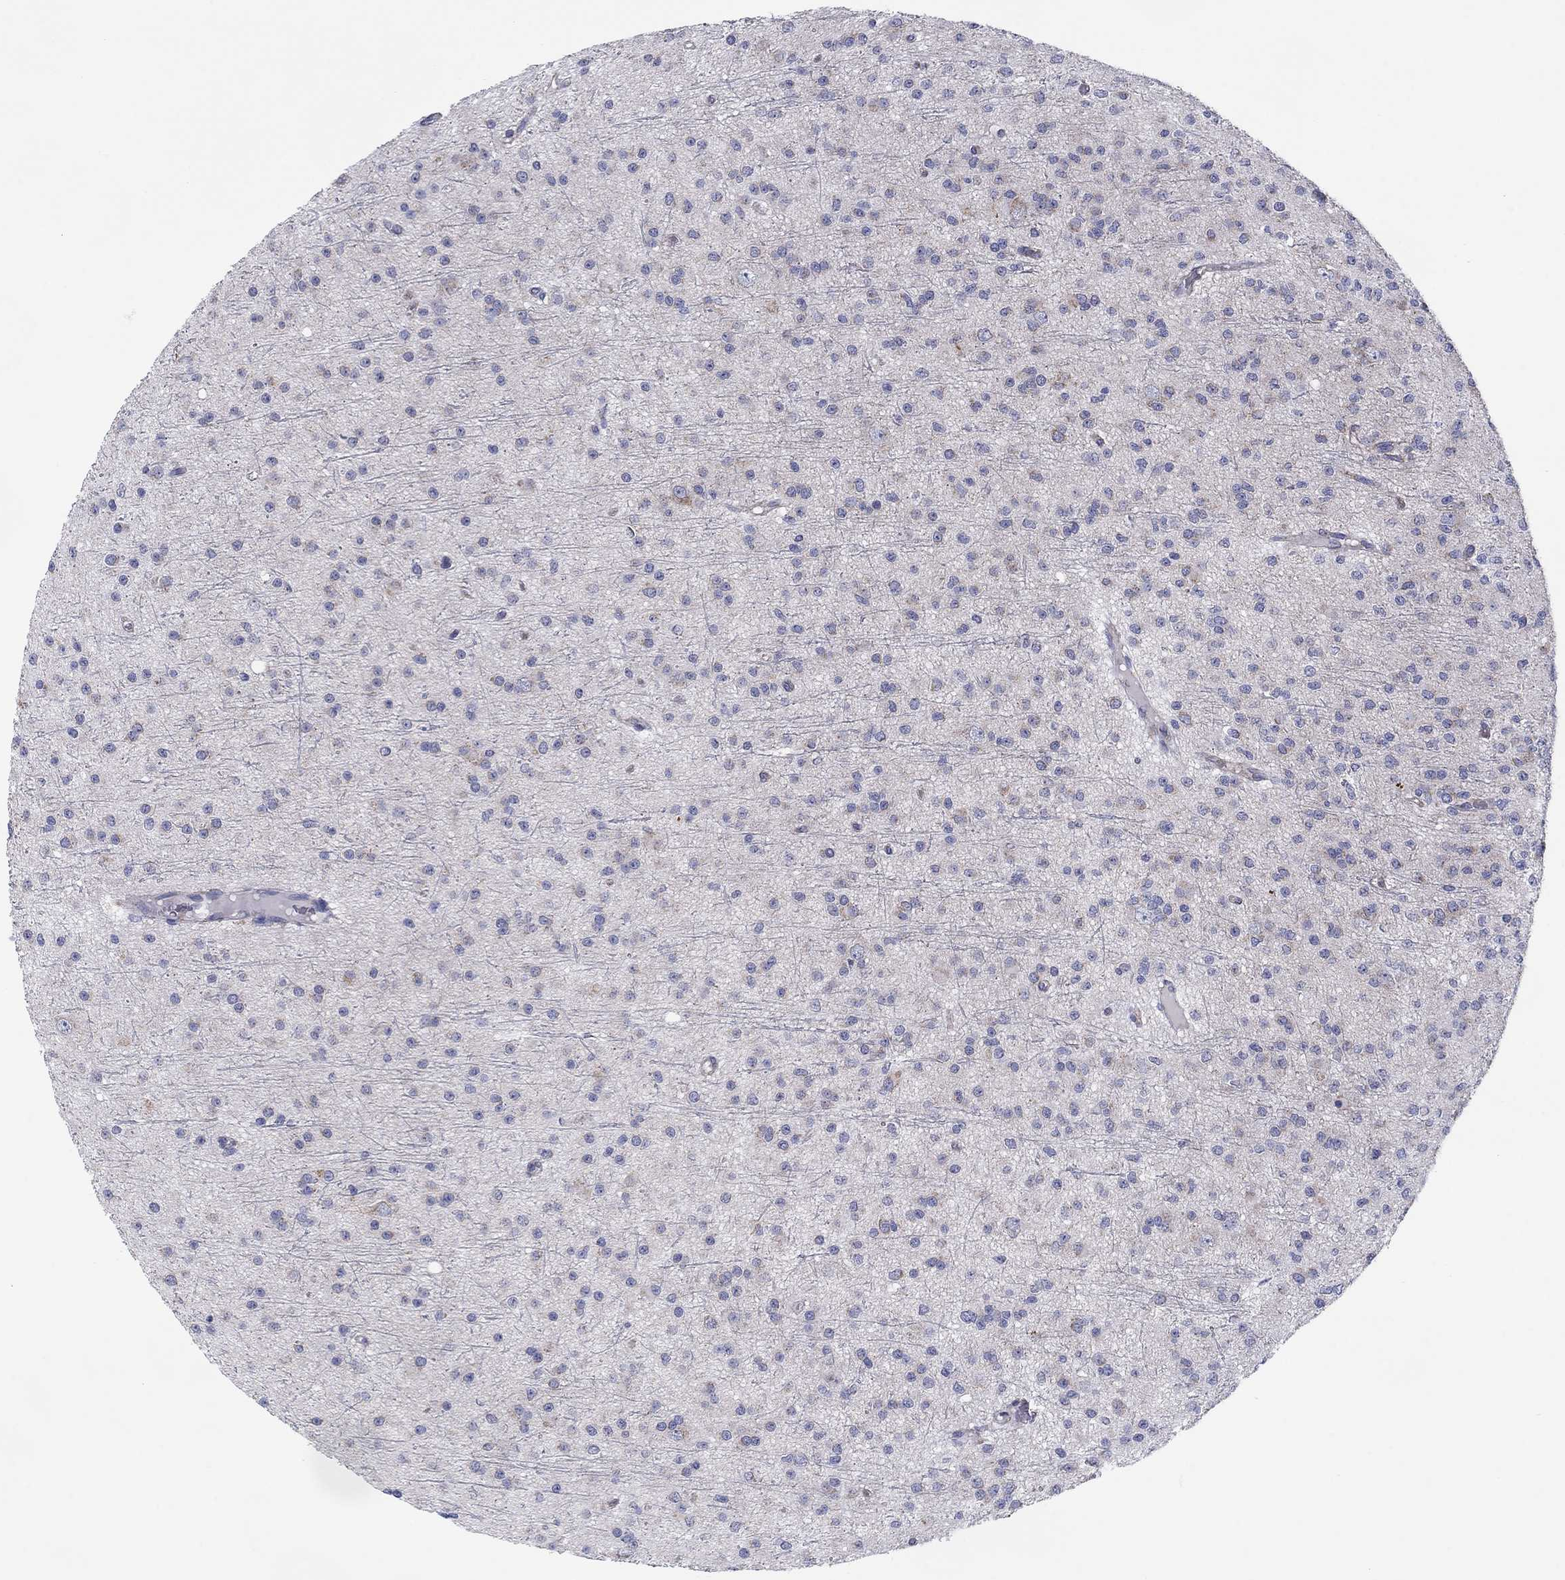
{"staining": {"intensity": "negative", "quantity": "none", "location": "none"}, "tissue": "glioma", "cell_type": "Tumor cells", "image_type": "cancer", "snomed": [{"axis": "morphology", "description": "Glioma, malignant, Low grade"}, {"axis": "topography", "description": "Brain"}], "caption": "Tumor cells show no significant protein staining in malignant glioma (low-grade).", "gene": "MGST3", "patient": {"sex": "male", "age": 27}}